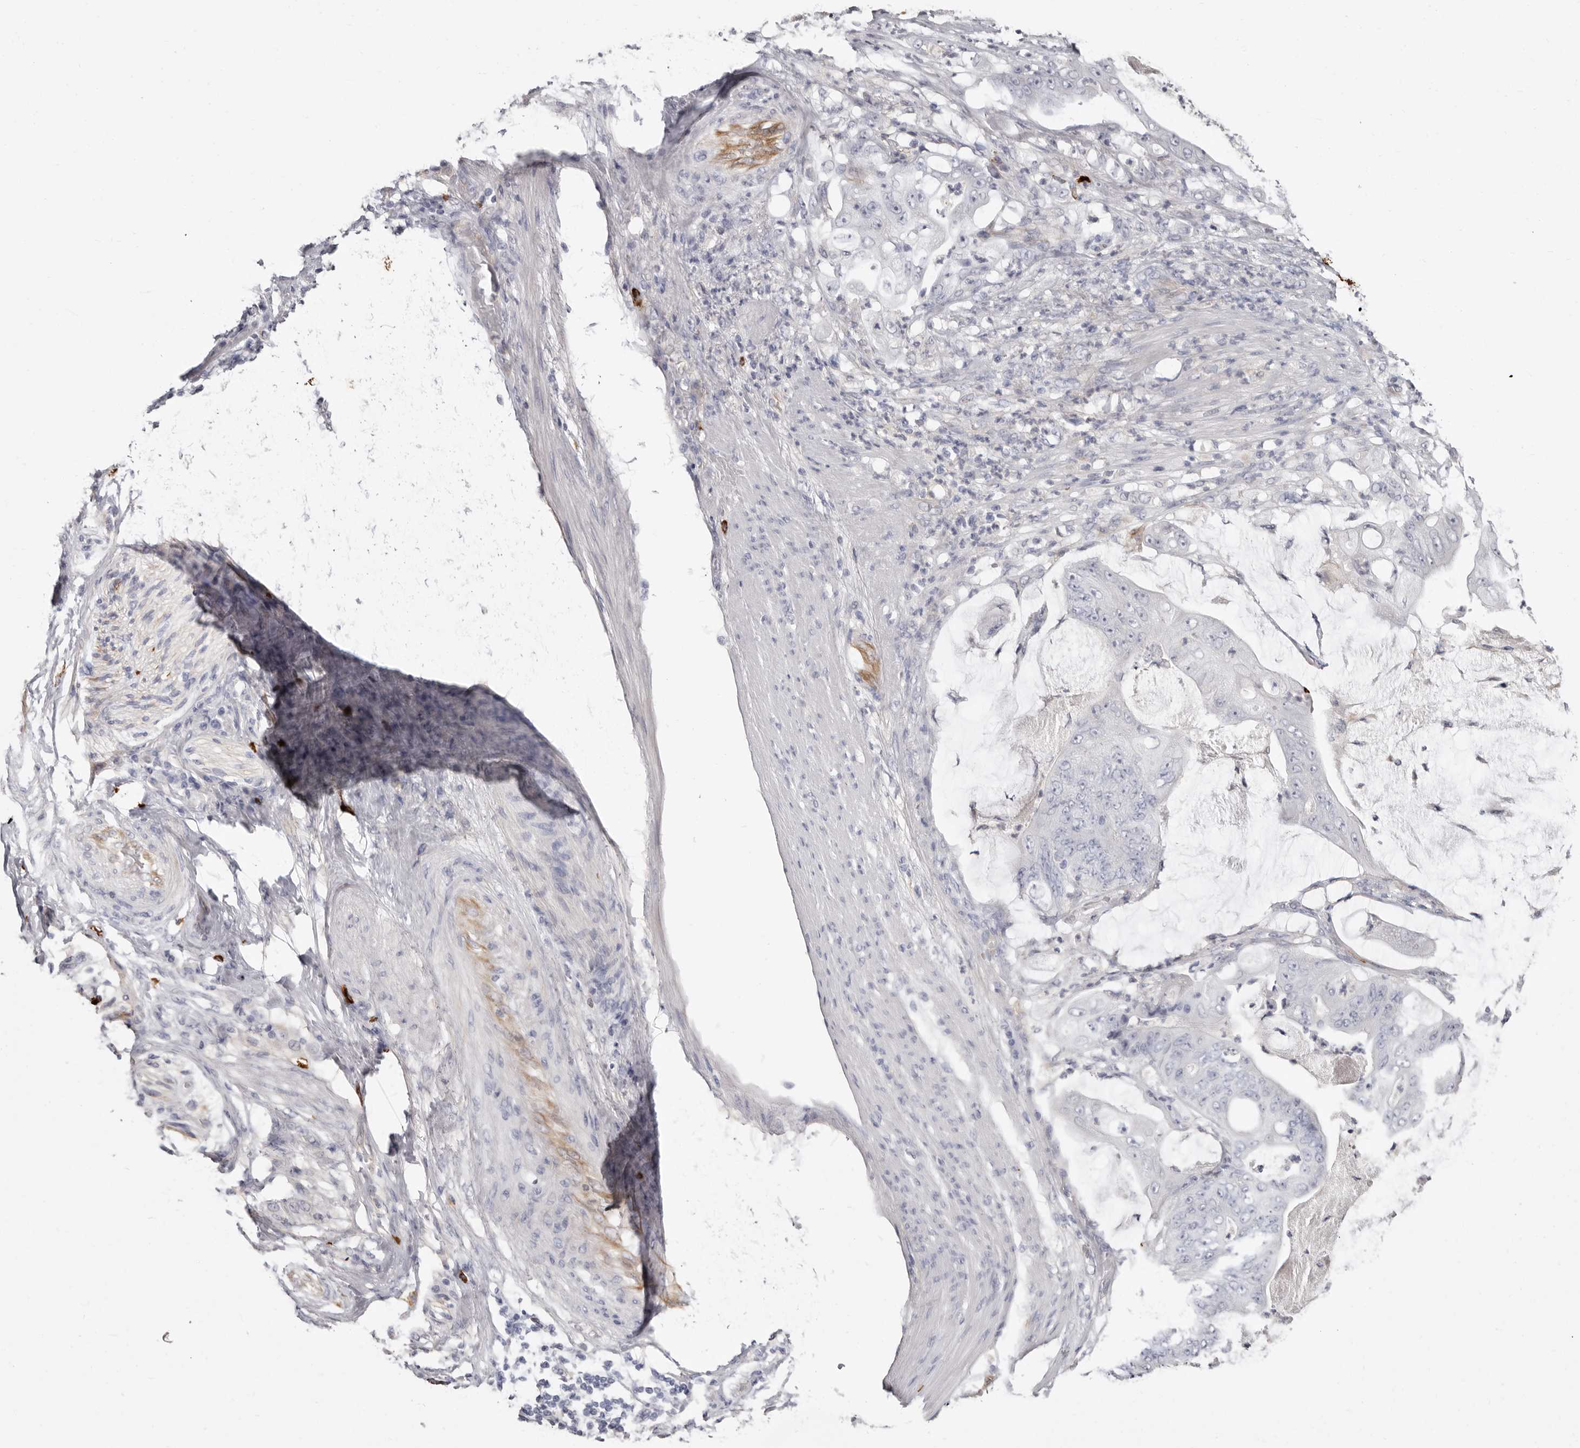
{"staining": {"intensity": "negative", "quantity": "none", "location": "none"}, "tissue": "stomach cancer", "cell_type": "Tumor cells", "image_type": "cancer", "snomed": [{"axis": "morphology", "description": "Adenocarcinoma, NOS"}, {"axis": "topography", "description": "Stomach"}], "caption": "Immunohistochemistry micrograph of human stomach cancer (adenocarcinoma) stained for a protein (brown), which exhibits no staining in tumor cells.", "gene": "PKDCC", "patient": {"sex": "female", "age": 73}}